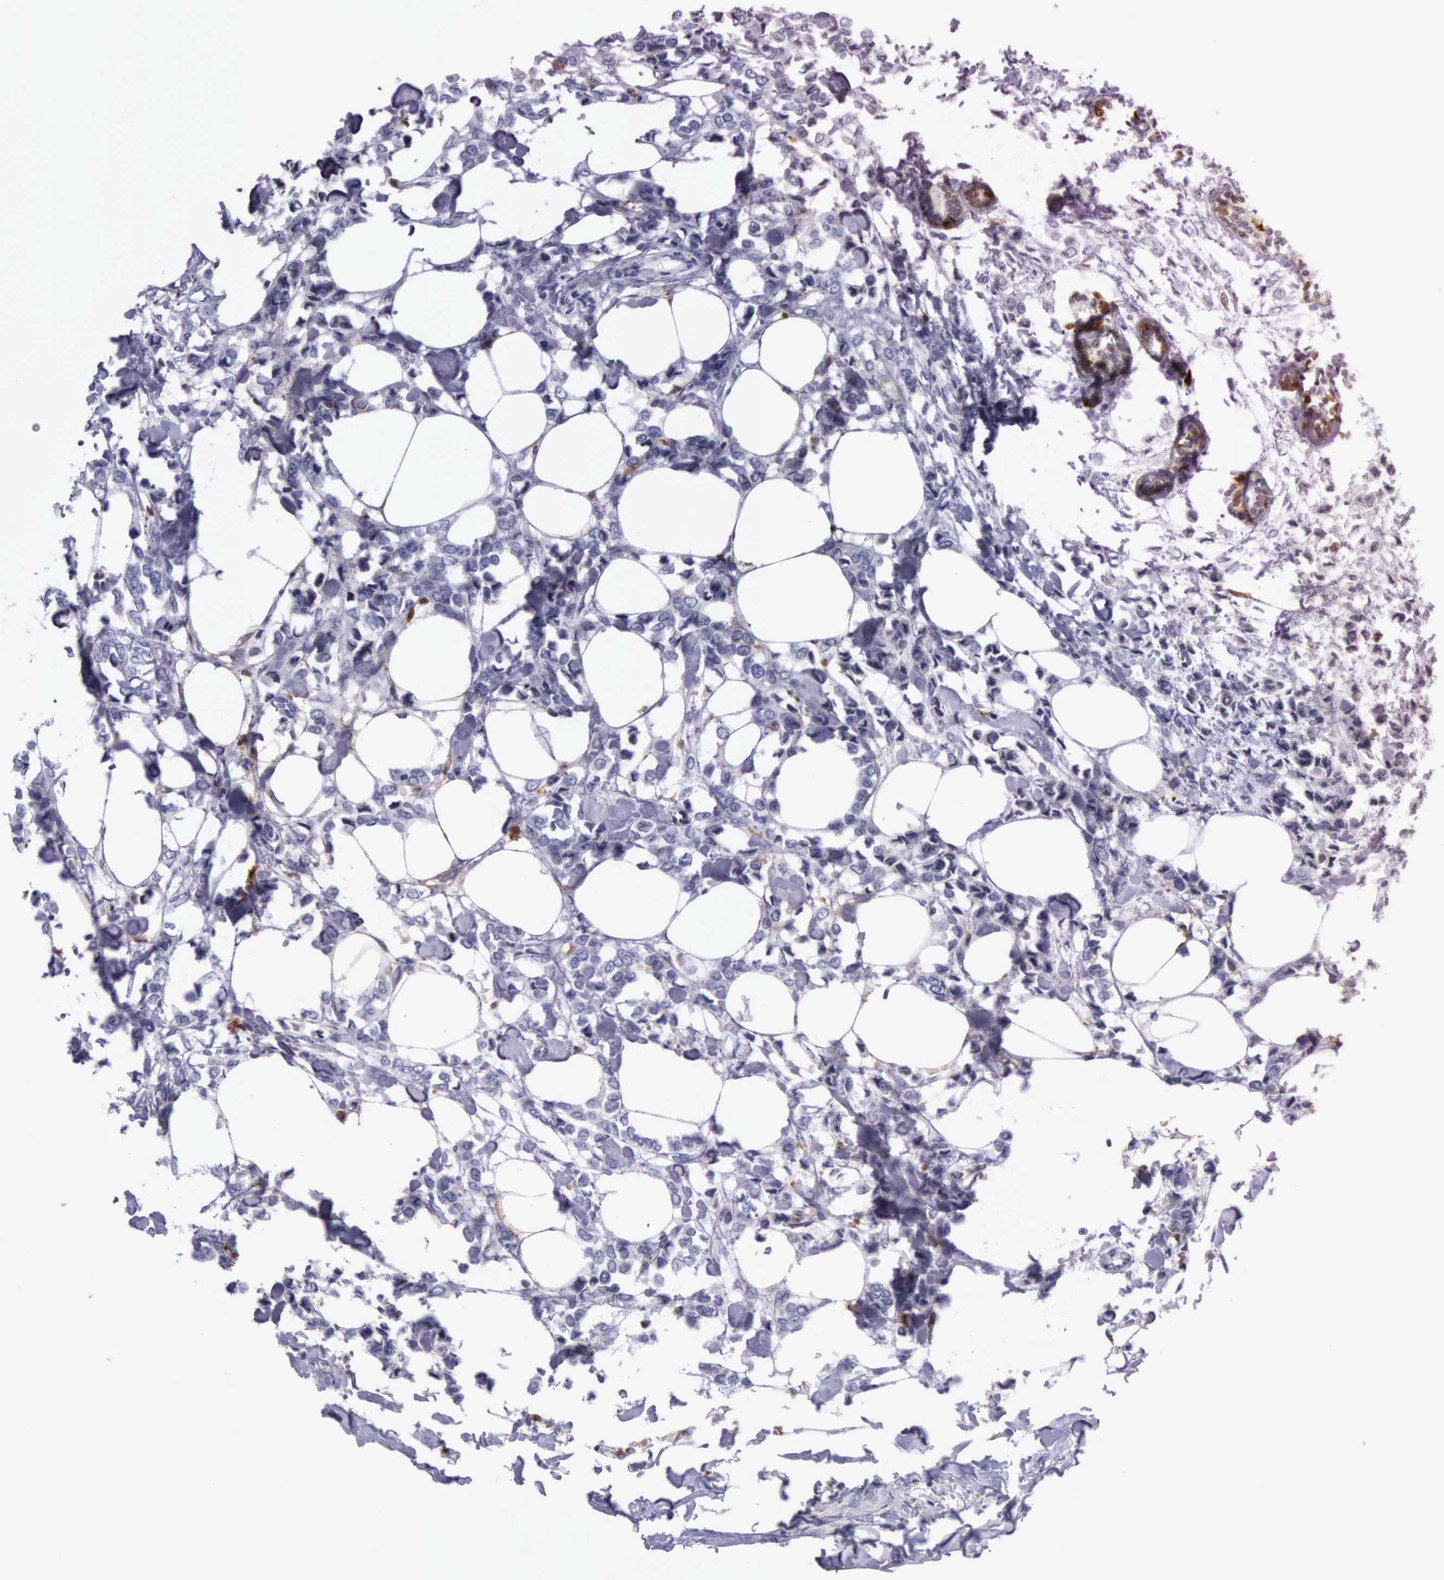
{"staining": {"intensity": "negative", "quantity": "none", "location": "none"}, "tissue": "breast cancer", "cell_type": "Tumor cells", "image_type": "cancer", "snomed": [{"axis": "morphology", "description": "Lobular carcinoma"}, {"axis": "topography", "description": "Breast"}], "caption": "A micrograph of human breast cancer is negative for staining in tumor cells.", "gene": "CSTA", "patient": {"sex": "female", "age": 51}}